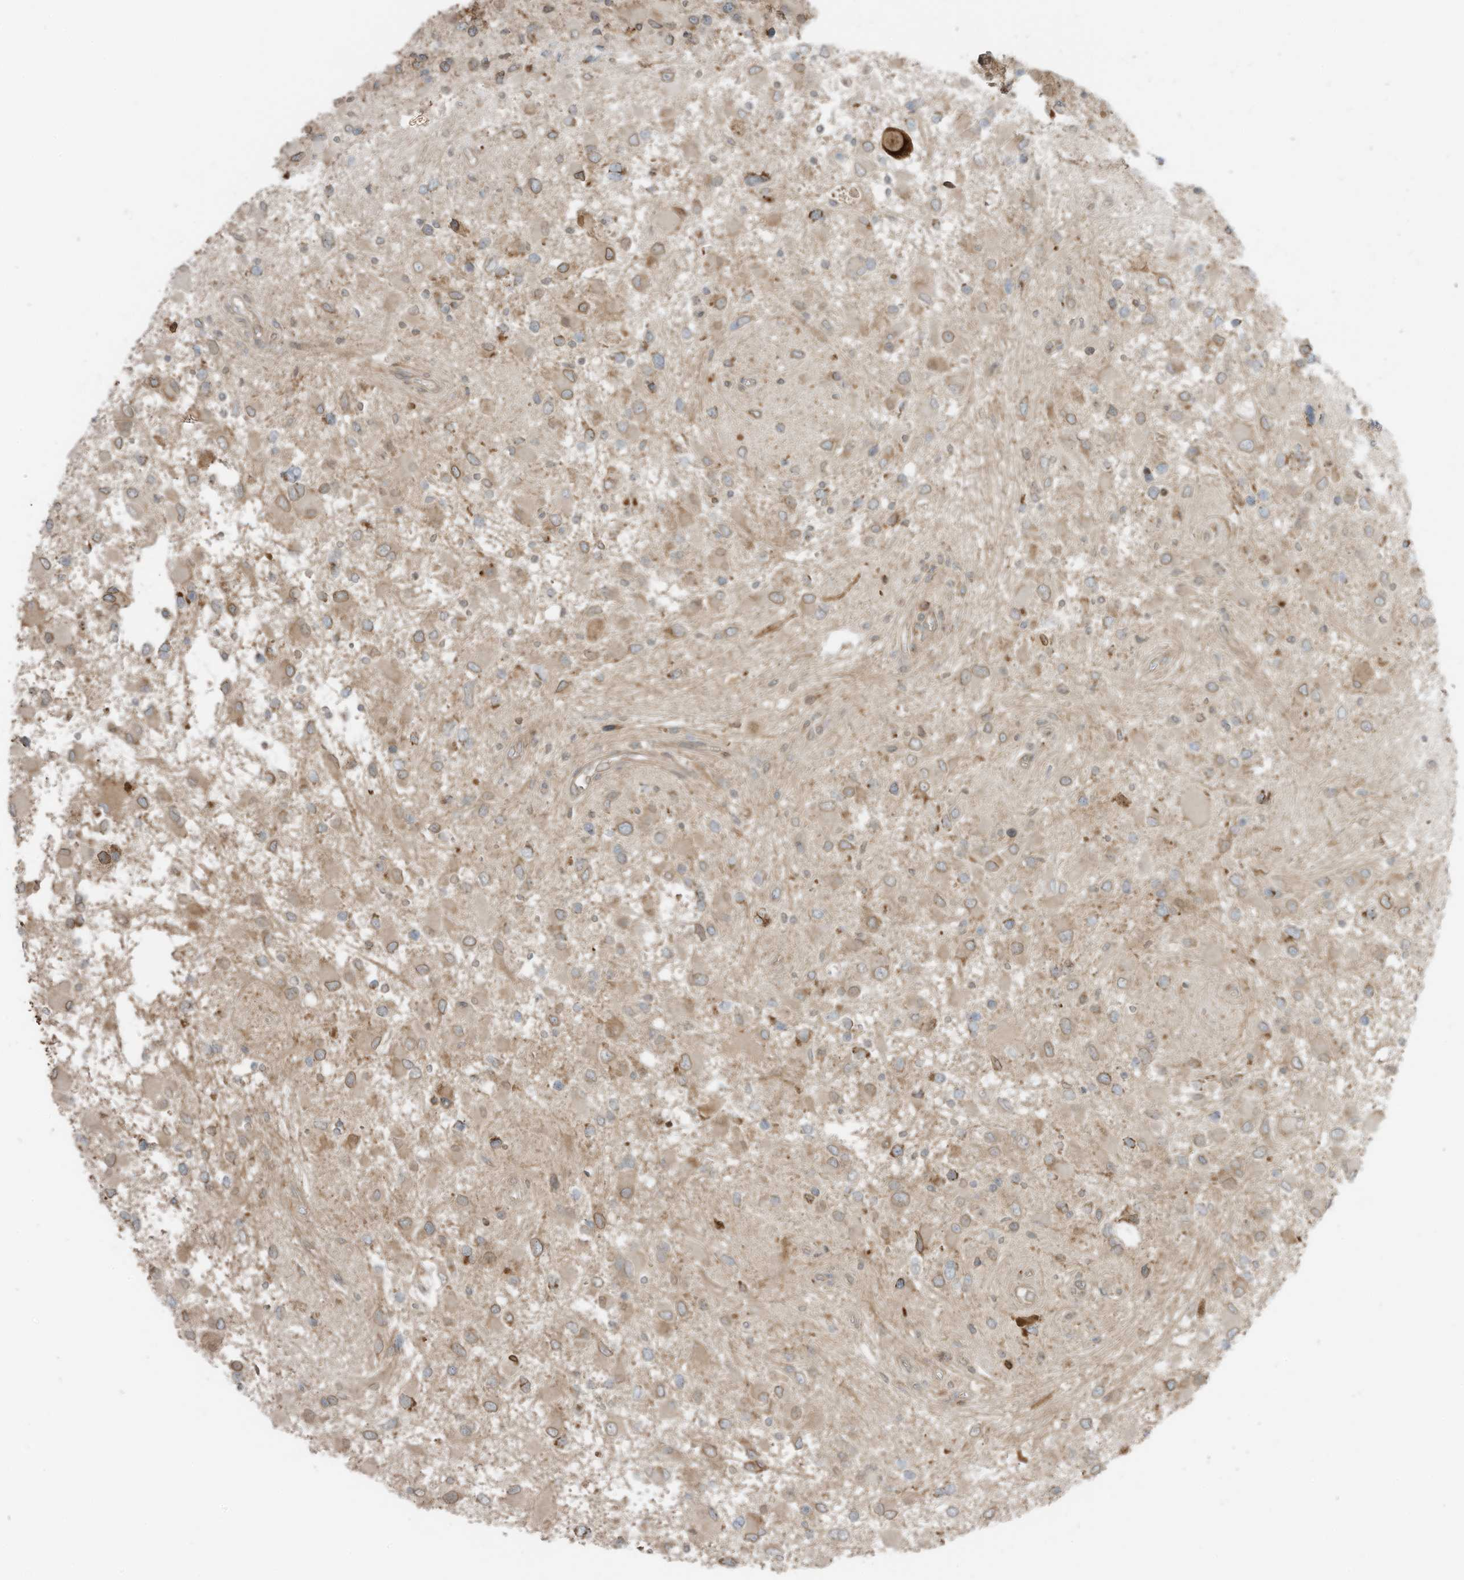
{"staining": {"intensity": "moderate", "quantity": "25%-75%", "location": "cytoplasmic/membranous"}, "tissue": "glioma", "cell_type": "Tumor cells", "image_type": "cancer", "snomed": [{"axis": "morphology", "description": "Glioma, malignant, High grade"}, {"axis": "topography", "description": "Brain"}], "caption": "Tumor cells show medium levels of moderate cytoplasmic/membranous positivity in approximately 25%-75% of cells in glioma. The staining was performed using DAB to visualize the protein expression in brown, while the nuclei were stained in blue with hematoxylin (Magnification: 20x).", "gene": "SLC25A12", "patient": {"sex": "male", "age": 53}}